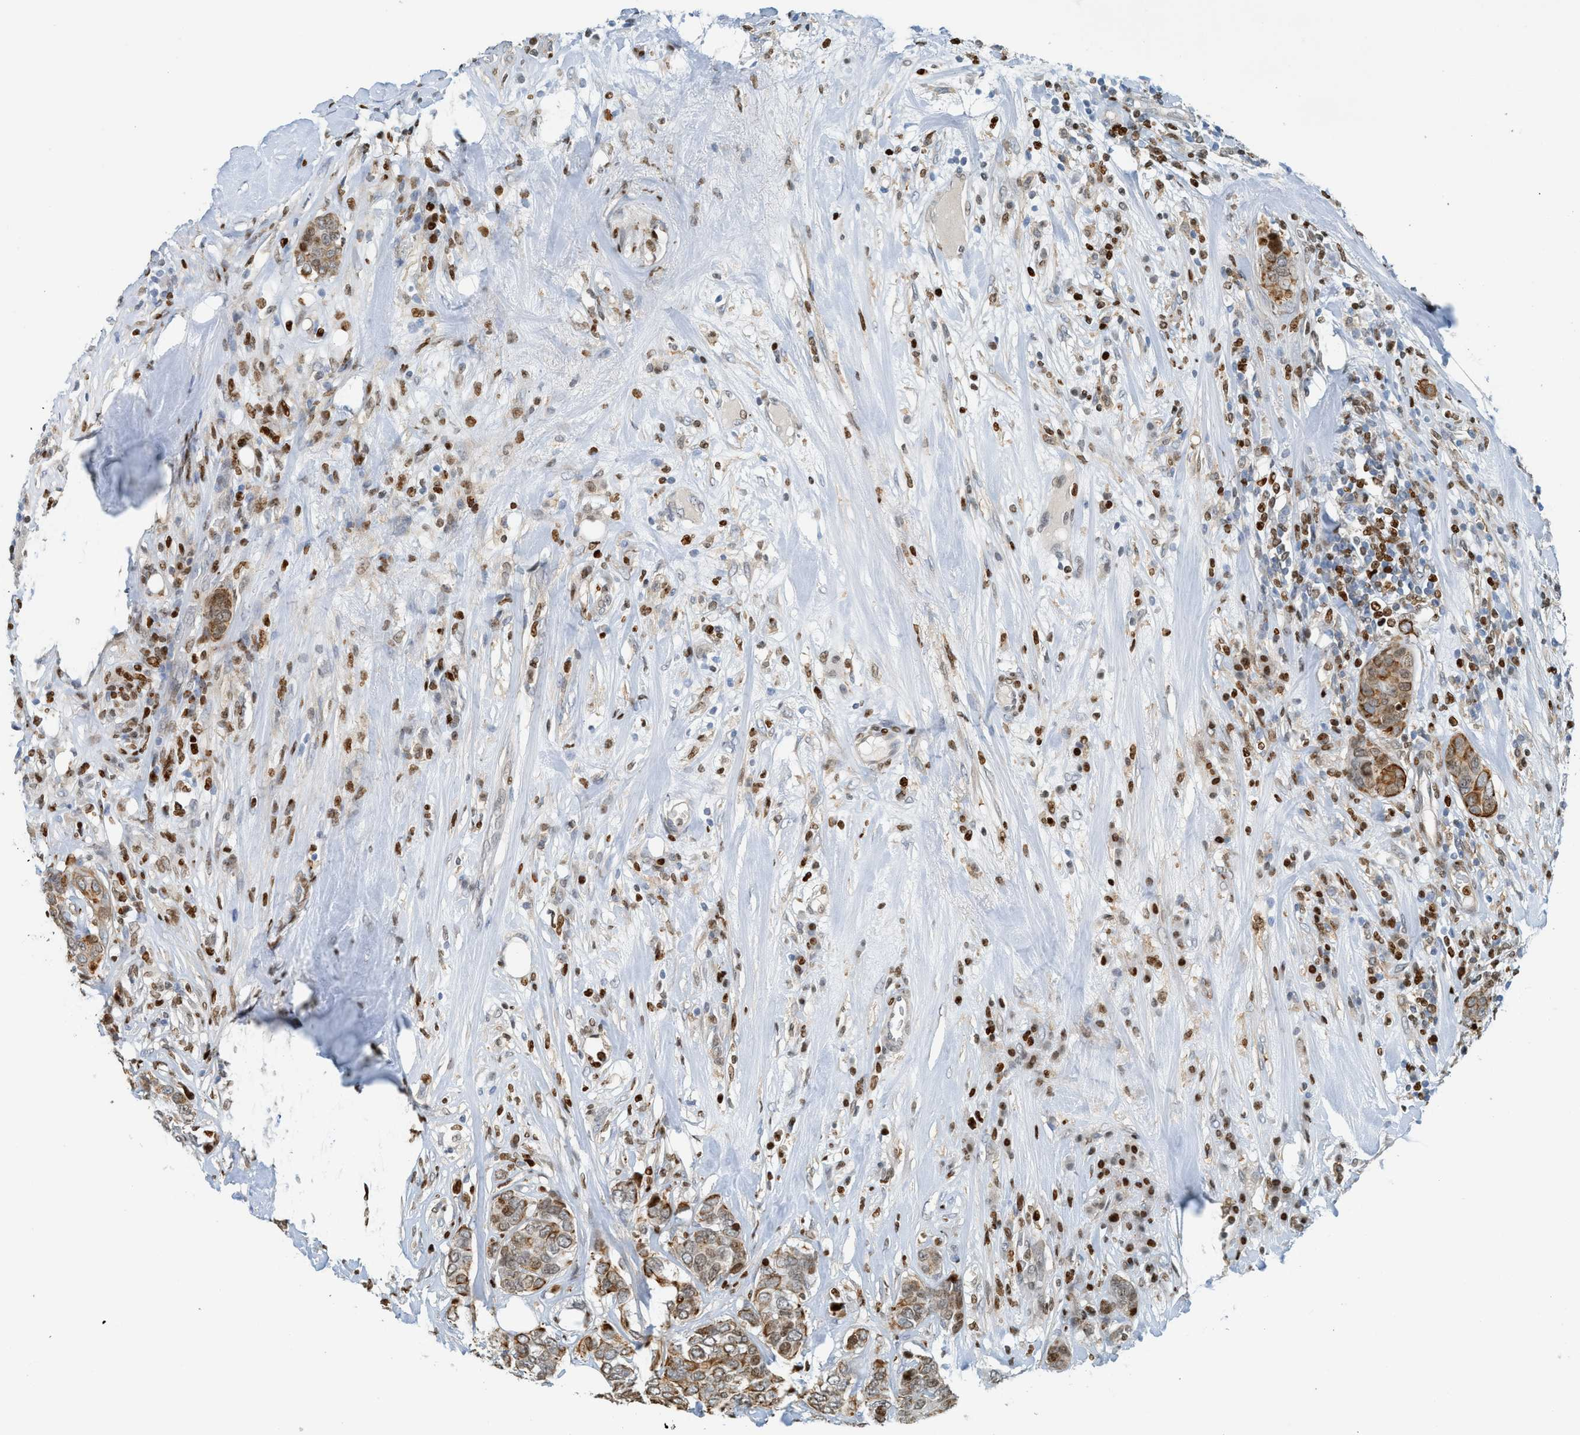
{"staining": {"intensity": "strong", "quantity": "25%-75%", "location": "cytoplasmic/membranous"}, "tissue": "breast cancer", "cell_type": "Tumor cells", "image_type": "cancer", "snomed": [{"axis": "morphology", "description": "Lobular carcinoma"}, {"axis": "topography", "description": "Breast"}], "caption": "Tumor cells demonstrate high levels of strong cytoplasmic/membranous expression in about 25%-75% of cells in human breast lobular carcinoma.", "gene": "SH3D19", "patient": {"sex": "female", "age": 59}}